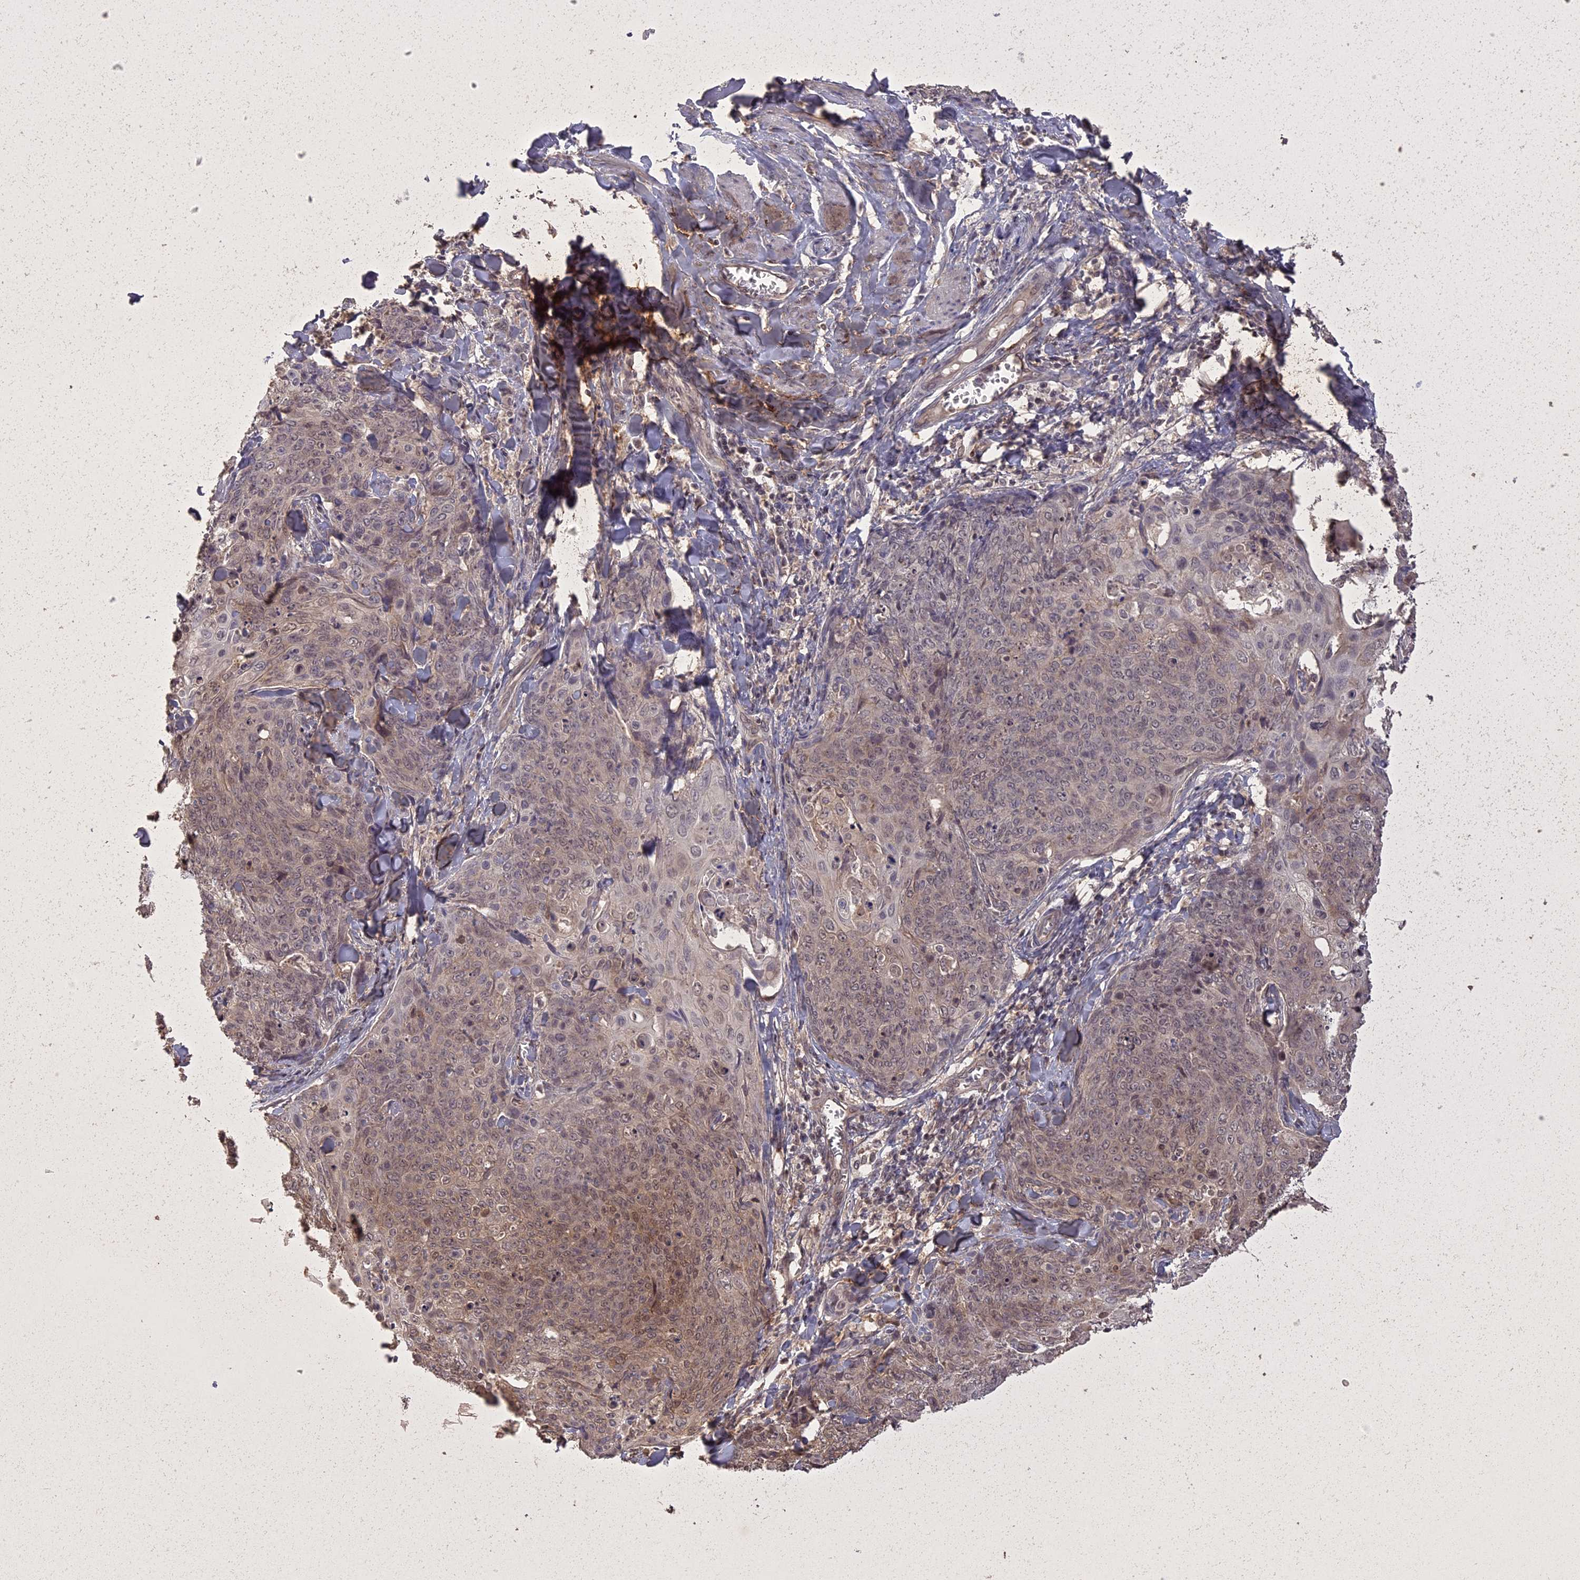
{"staining": {"intensity": "weak", "quantity": "<25%", "location": "cytoplasmic/membranous,nuclear"}, "tissue": "skin cancer", "cell_type": "Tumor cells", "image_type": "cancer", "snomed": [{"axis": "morphology", "description": "Squamous cell carcinoma, NOS"}, {"axis": "topography", "description": "Skin"}, {"axis": "topography", "description": "Vulva"}], "caption": "Immunohistochemical staining of human skin squamous cell carcinoma reveals no significant expression in tumor cells.", "gene": "ING5", "patient": {"sex": "female", "age": 85}}